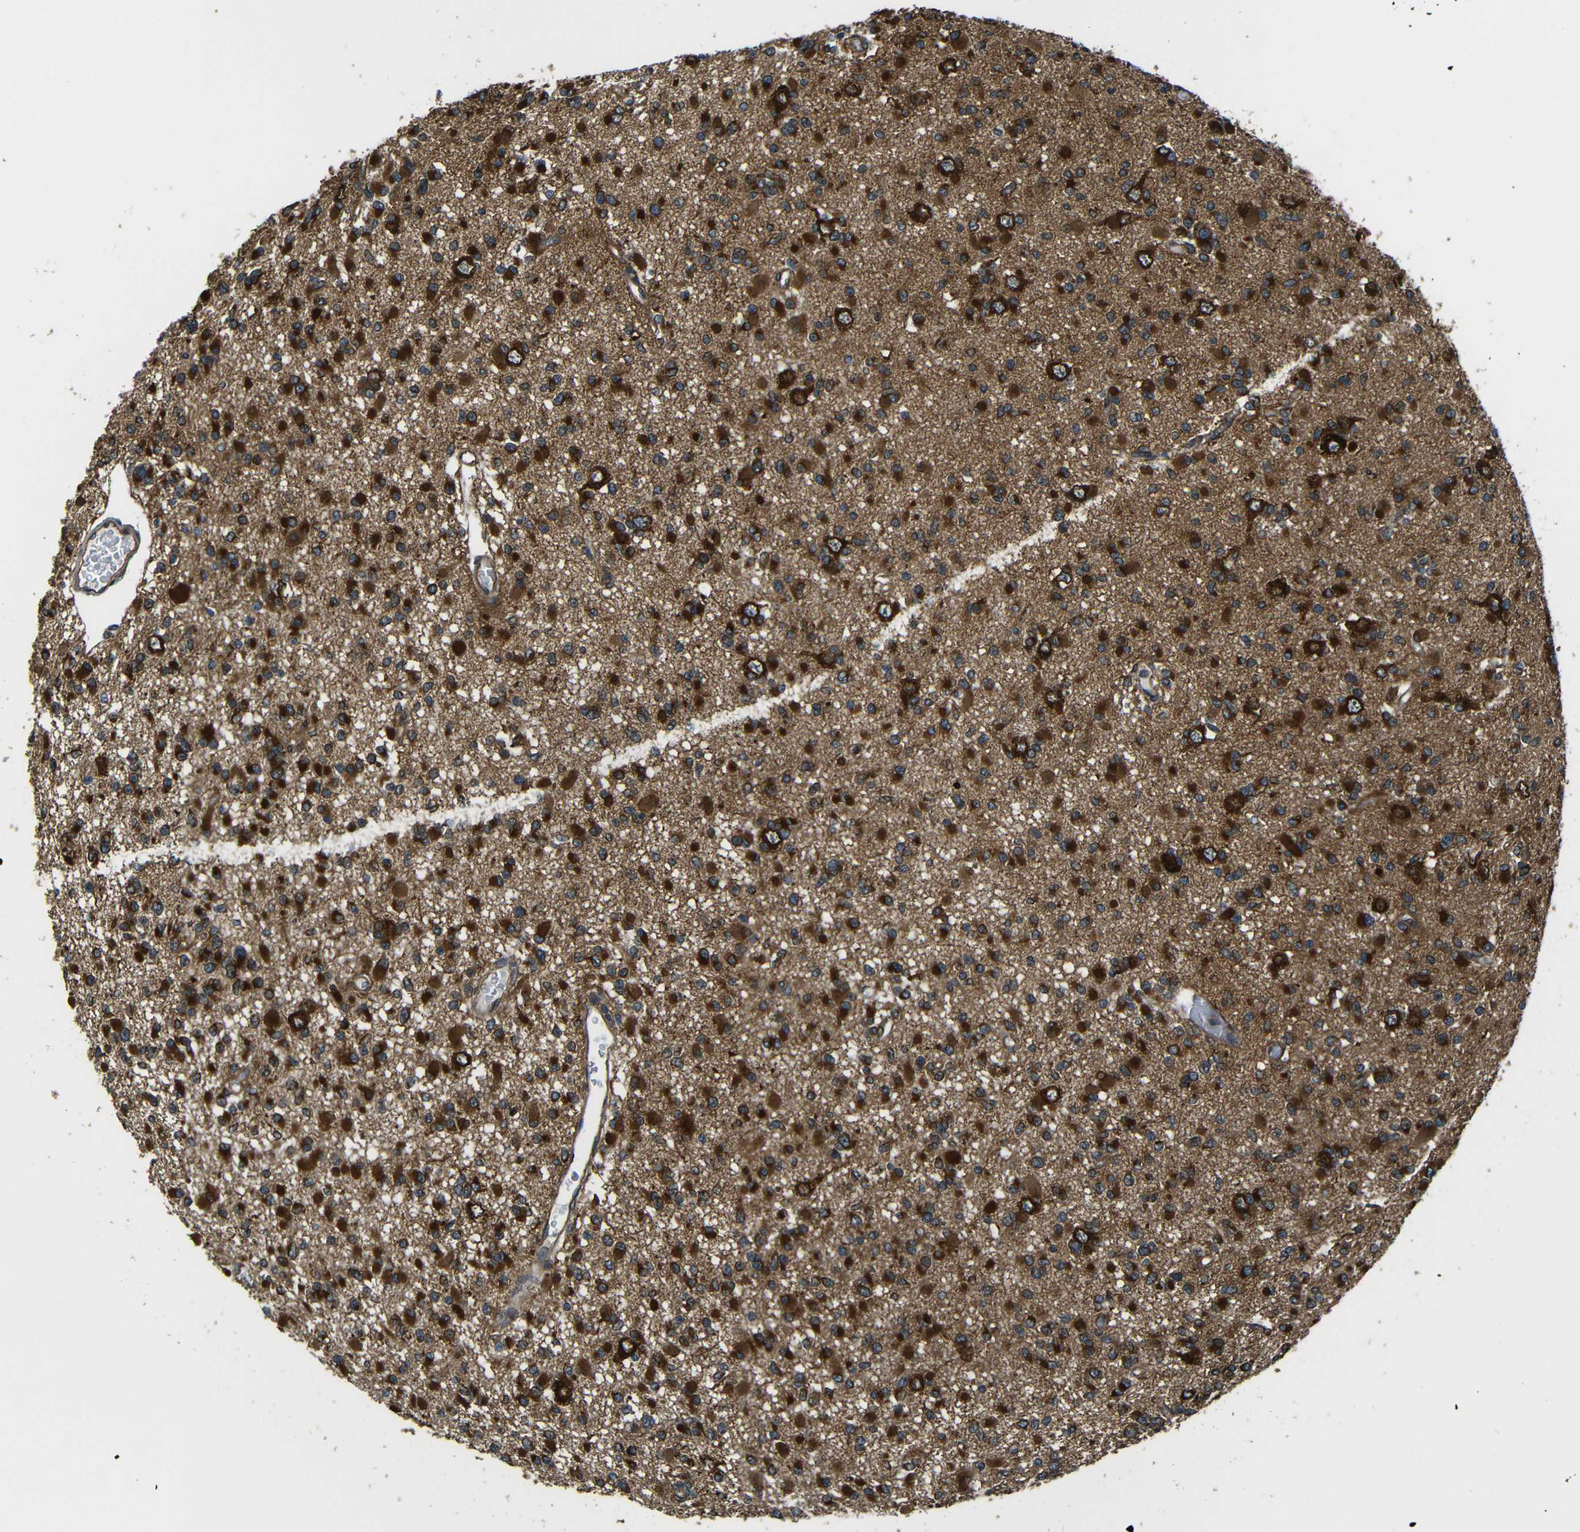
{"staining": {"intensity": "strong", "quantity": ">75%", "location": "cytoplasmic/membranous"}, "tissue": "glioma", "cell_type": "Tumor cells", "image_type": "cancer", "snomed": [{"axis": "morphology", "description": "Glioma, malignant, Low grade"}, {"axis": "topography", "description": "Brain"}], "caption": "Protein staining of low-grade glioma (malignant) tissue exhibits strong cytoplasmic/membranous expression in approximately >75% of tumor cells.", "gene": "VAPB", "patient": {"sex": "female", "age": 22}}